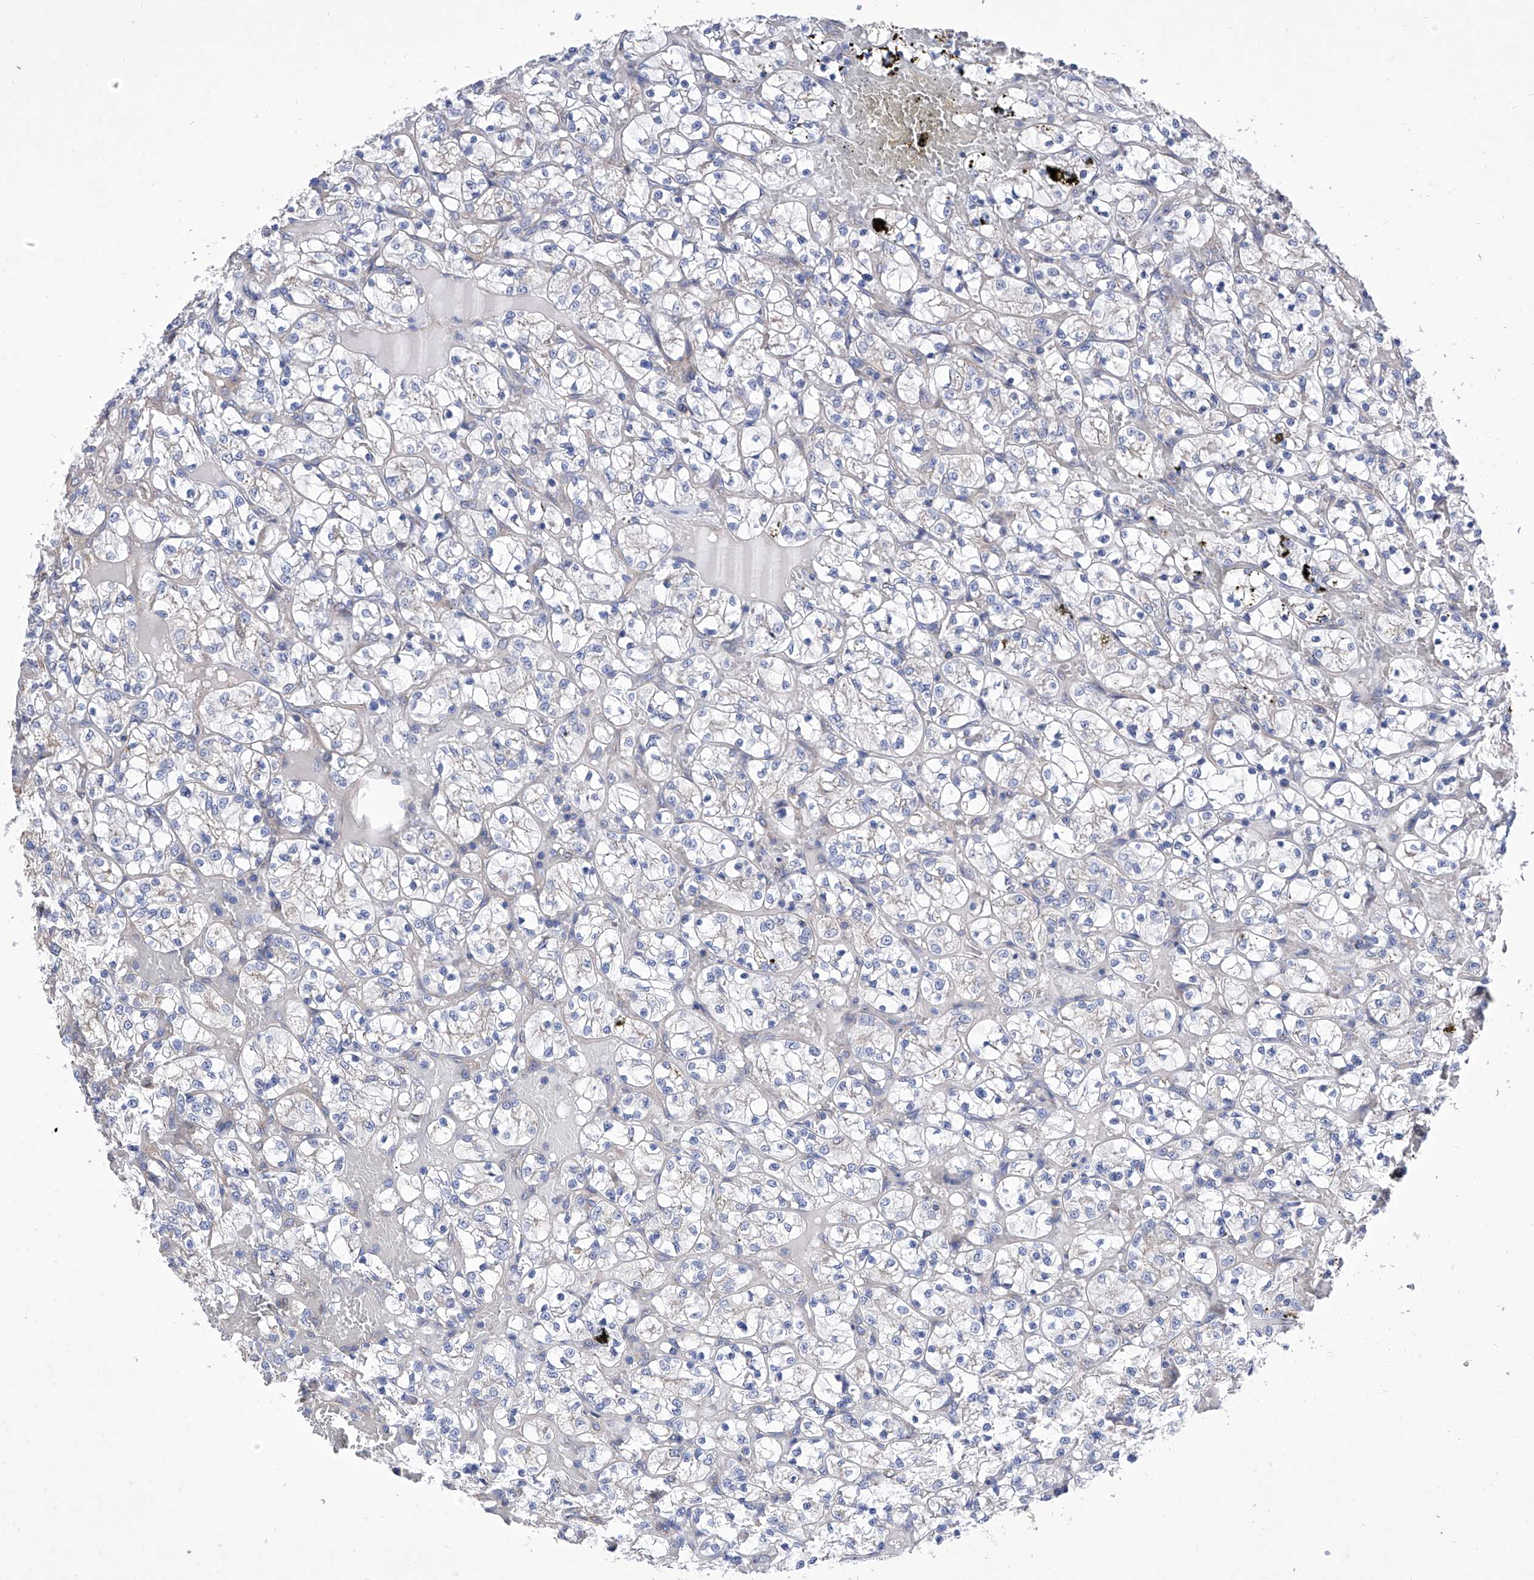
{"staining": {"intensity": "negative", "quantity": "none", "location": "none"}, "tissue": "renal cancer", "cell_type": "Tumor cells", "image_type": "cancer", "snomed": [{"axis": "morphology", "description": "Adenocarcinoma, NOS"}, {"axis": "topography", "description": "Kidney"}], "caption": "DAB (3,3'-diaminobenzidine) immunohistochemical staining of adenocarcinoma (renal) shows no significant positivity in tumor cells.", "gene": "TJAP1", "patient": {"sex": "female", "age": 69}}